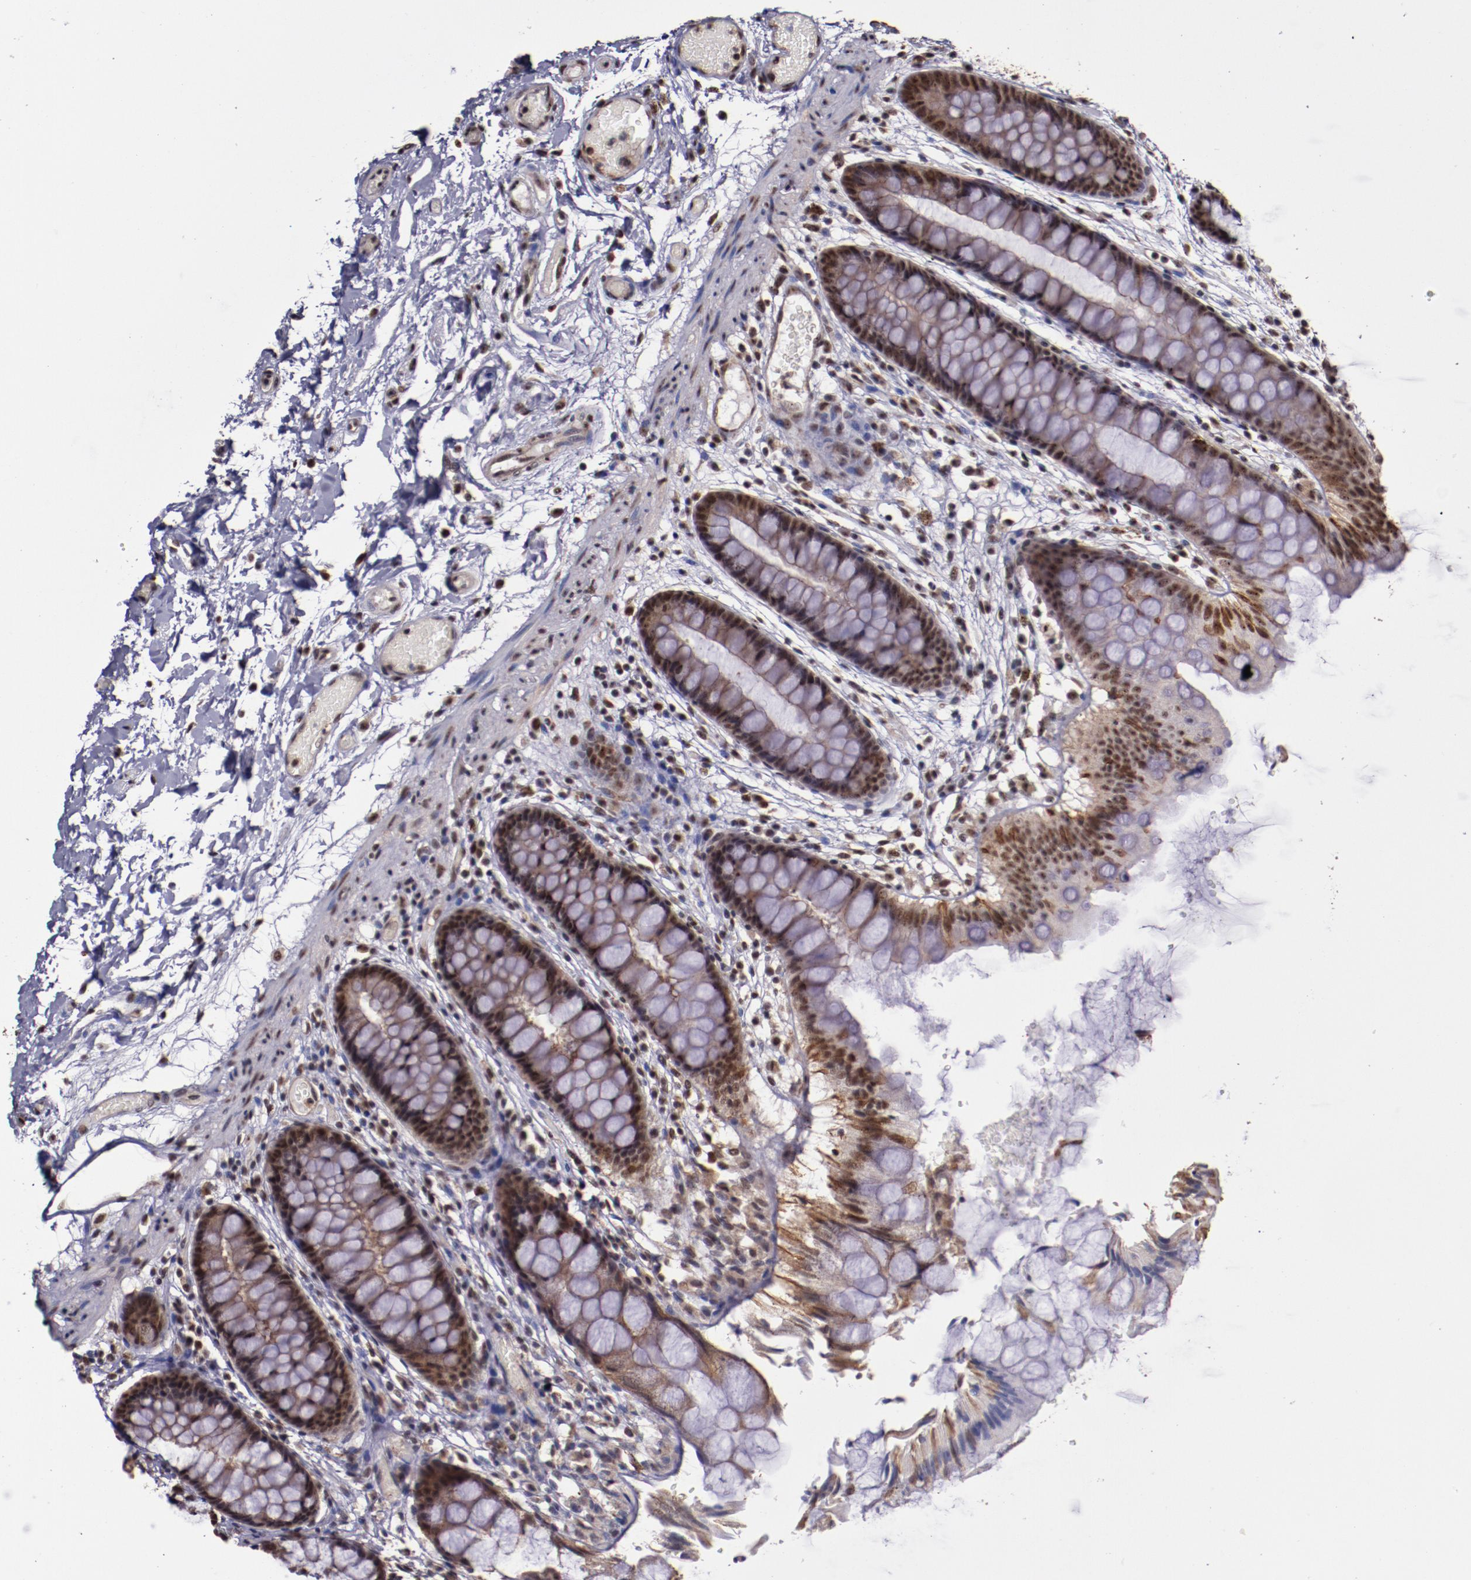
{"staining": {"intensity": "moderate", "quantity": ">75%", "location": "nuclear"}, "tissue": "colon", "cell_type": "Endothelial cells", "image_type": "normal", "snomed": [{"axis": "morphology", "description": "Normal tissue, NOS"}, {"axis": "topography", "description": "Smooth muscle"}, {"axis": "topography", "description": "Colon"}], "caption": "The photomicrograph exhibits immunohistochemical staining of benign colon. There is moderate nuclear expression is present in about >75% of endothelial cells. (brown staining indicates protein expression, while blue staining denotes nuclei).", "gene": "CECR2", "patient": {"sex": "male", "age": 67}}